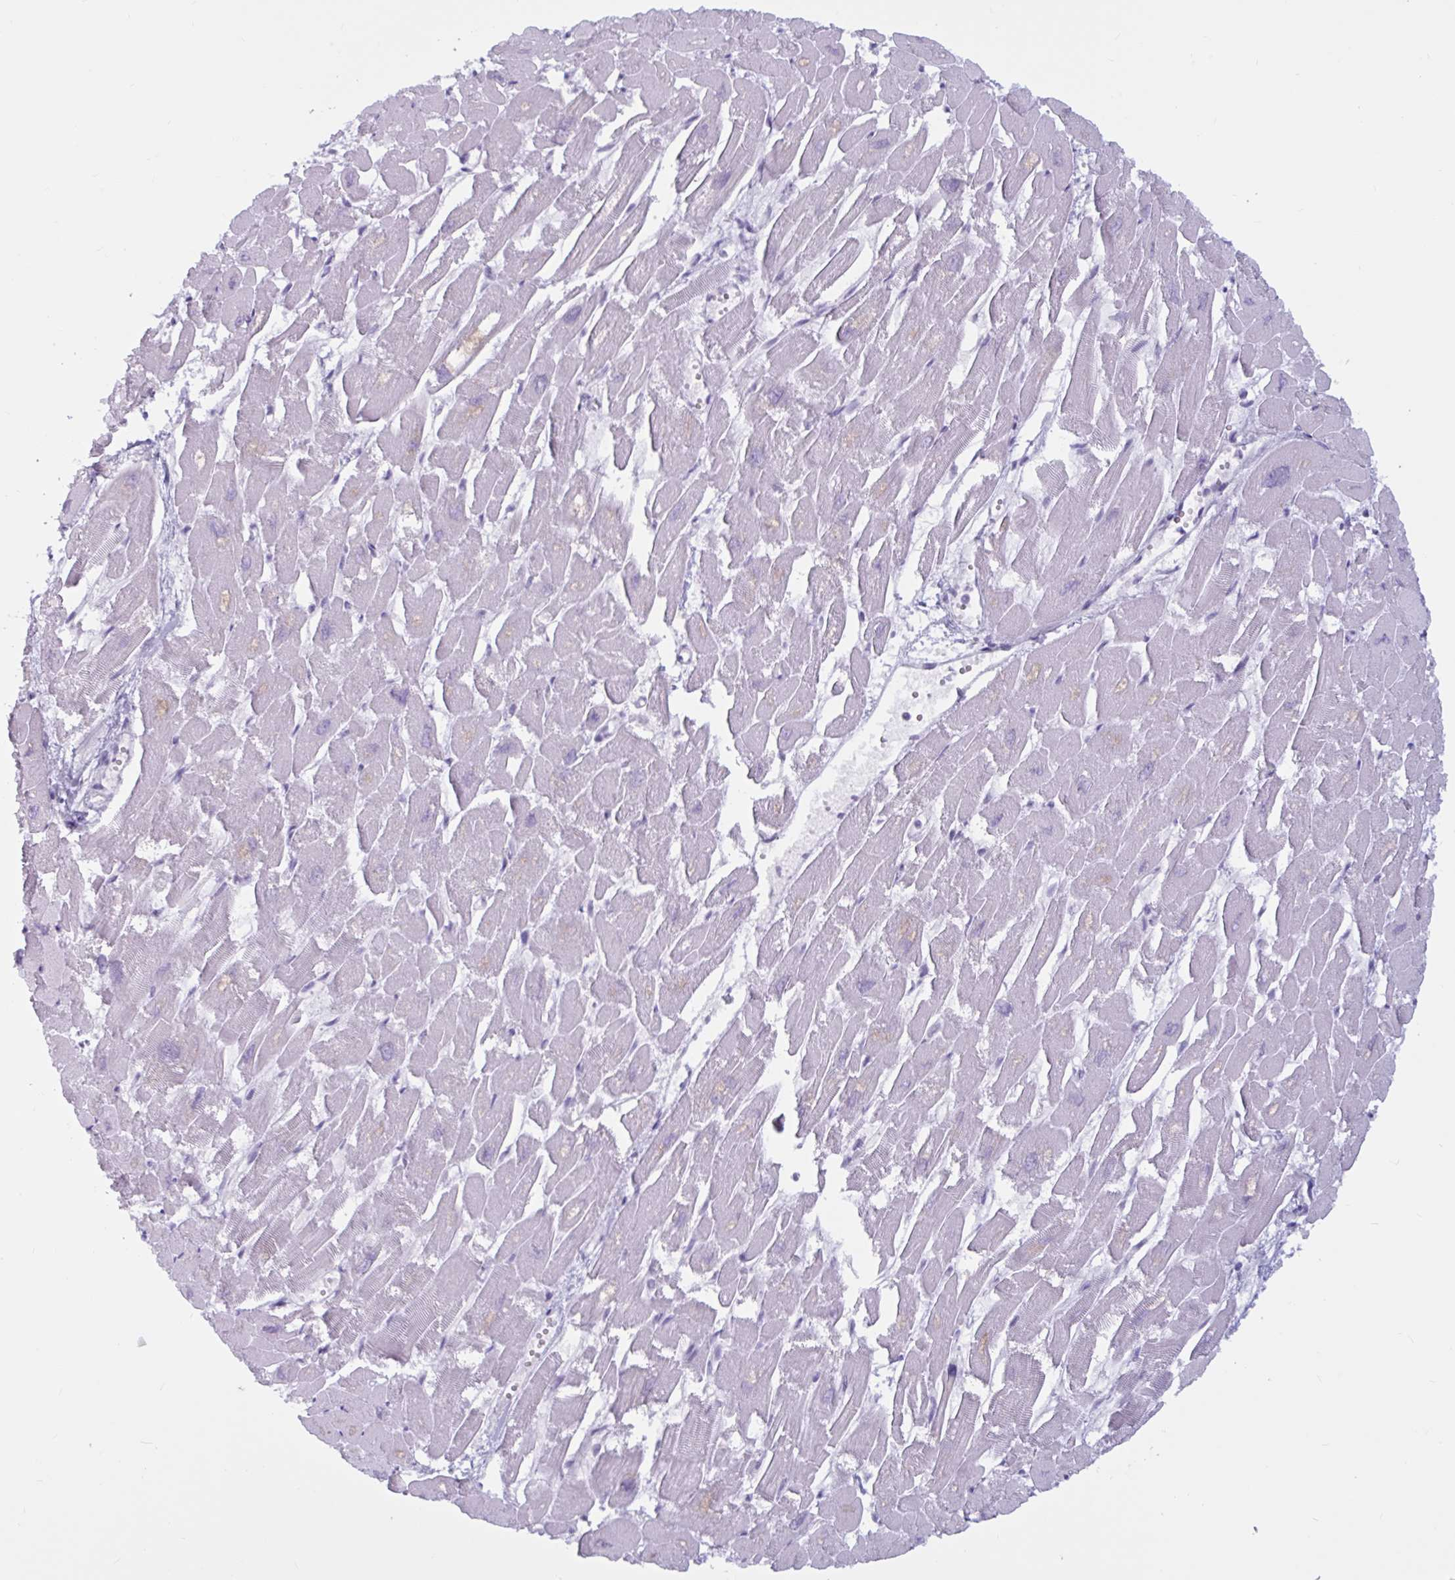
{"staining": {"intensity": "weak", "quantity": "<25%", "location": "cytoplasmic/membranous"}, "tissue": "heart muscle", "cell_type": "Cardiomyocytes", "image_type": "normal", "snomed": [{"axis": "morphology", "description": "Normal tissue, NOS"}, {"axis": "topography", "description": "Heart"}], "caption": "IHC of normal heart muscle exhibits no staining in cardiomyocytes. Brightfield microscopy of immunohistochemistry (IHC) stained with DAB (3,3'-diaminobenzidine) (brown) and hematoxylin (blue), captured at high magnification.", "gene": "BBS10", "patient": {"sex": "male", "age": 54}}